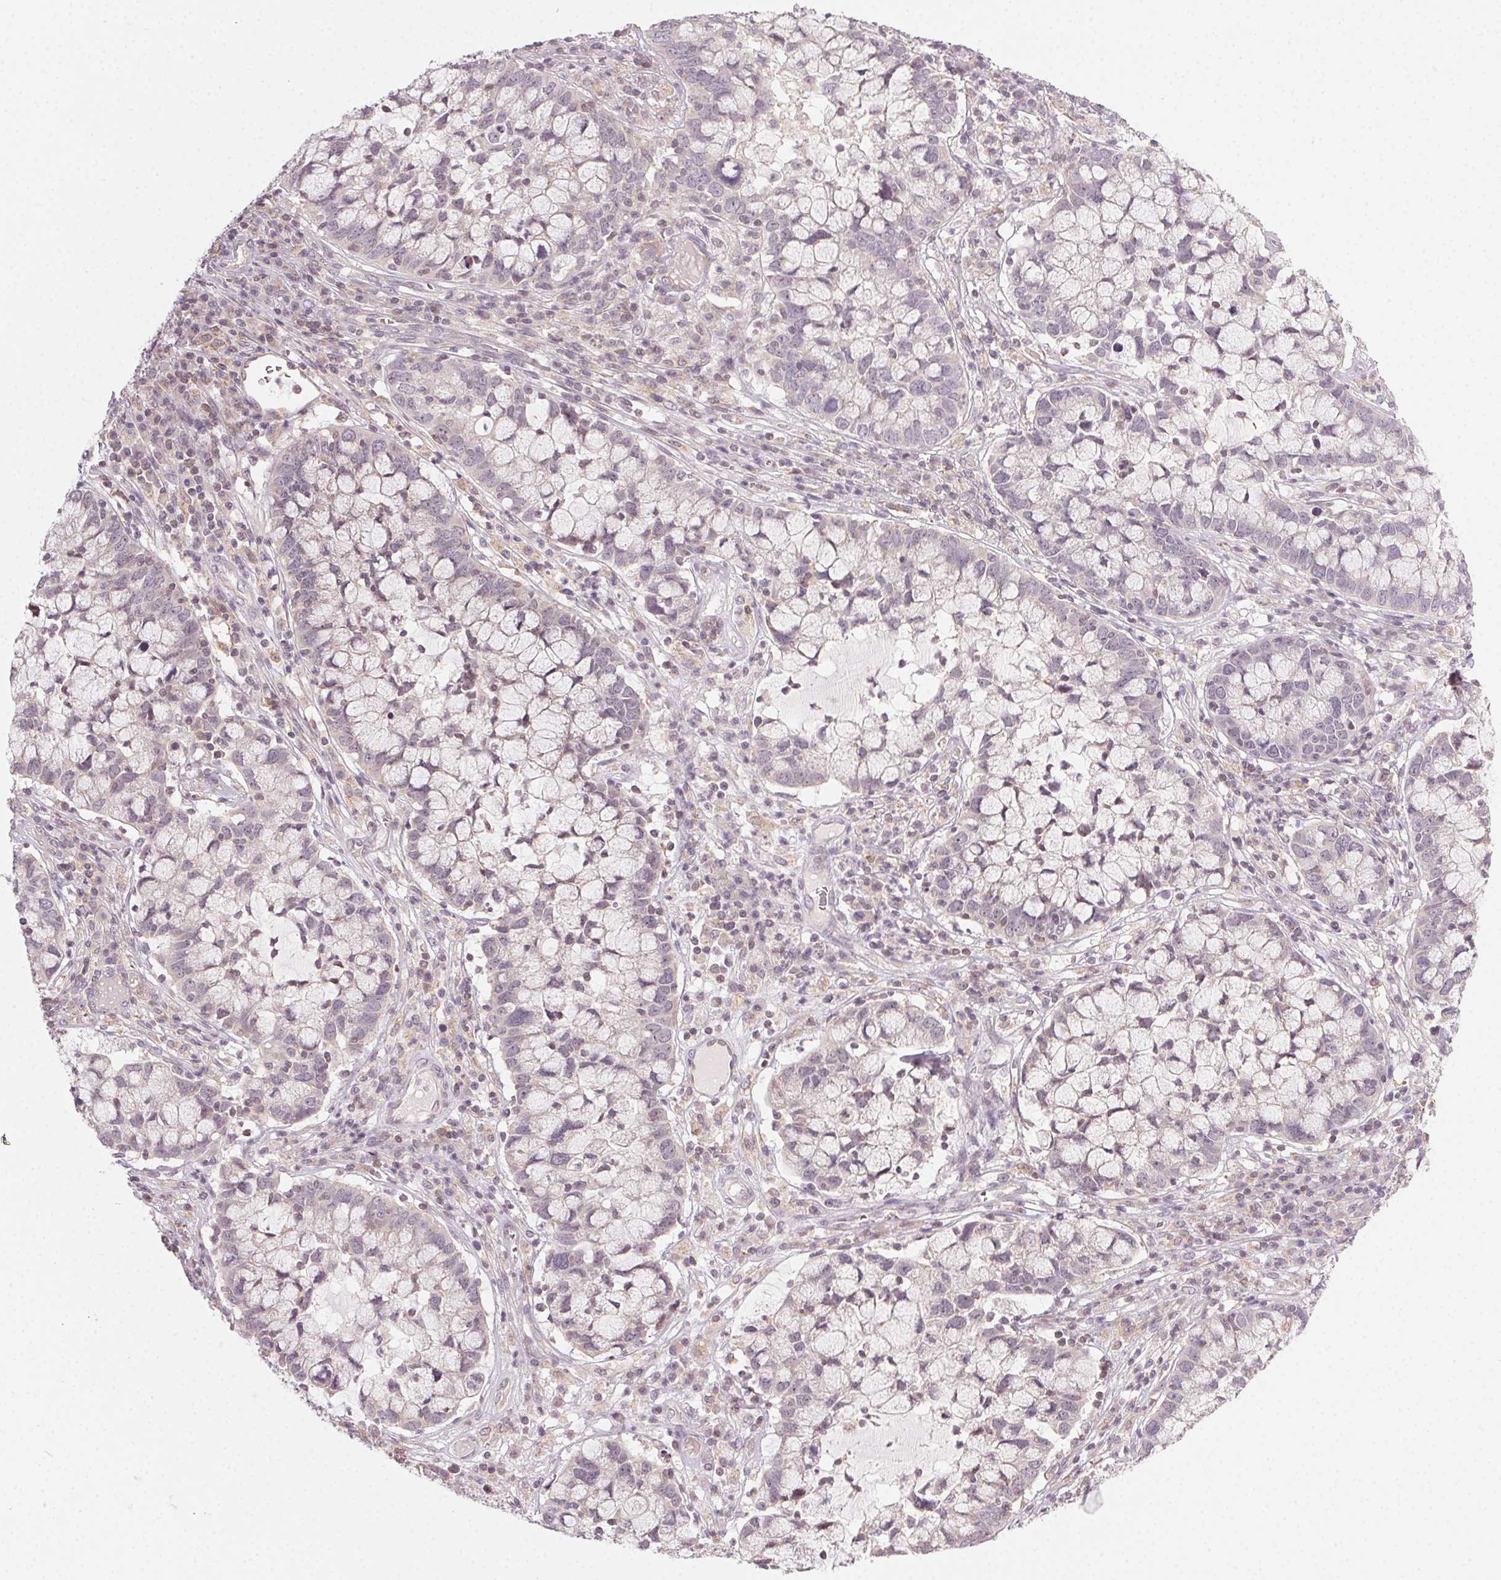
{"staining": {"intensity": "negative", "quantity": "none", "location": "none"}, "tissue": "cervical cancer", "cell_type": "Tumor cells", "image_type": "cancer", "snomed": [{"axis": "morphology", "description": "Adenocarcinoma, NOS"}, {"axis": "topography", "description": "Cervix"}], "caption": "Cervical adenocarcinoma stained for a protein using immunohistochemistry (IHC) exhibits no staining tumor cells.", "gene": "NCOA4", "patient": {"sex": "female", "age": 40}}